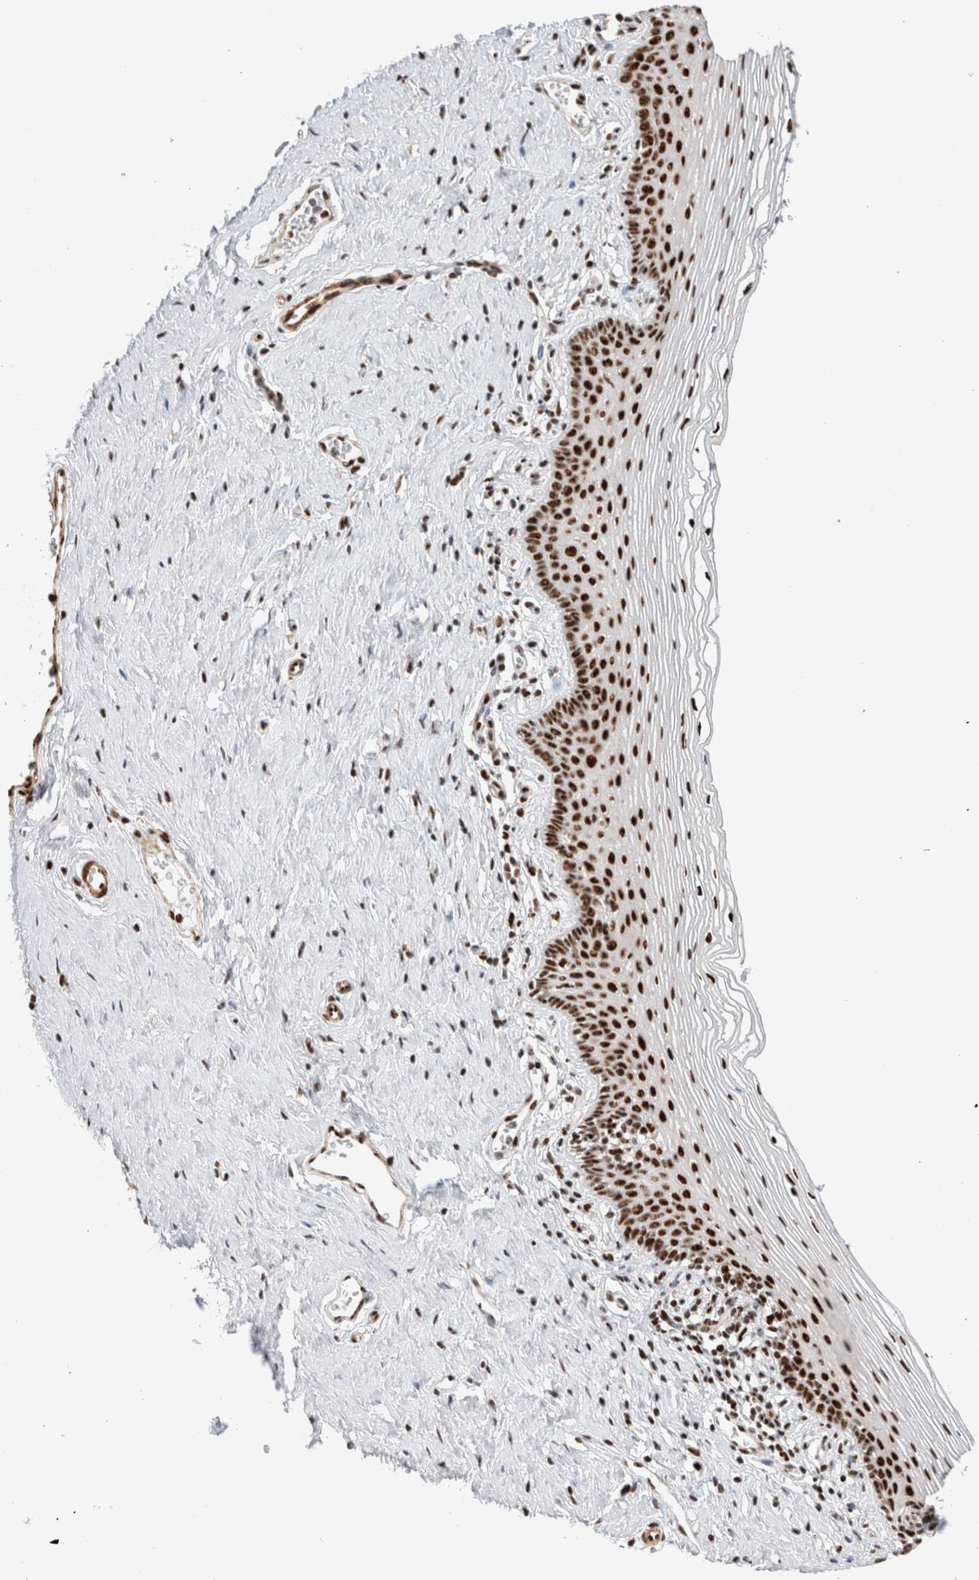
{"staining": {"intensity": "strong", "quantity": ">75%", "location": "nuclear"}, "tissue": "vagina", "cell_type": "Squamous epithelial cells", "image_type": "normal", "snomed": [{"axis": "morphology", "description": "Normal tissue, NOS"}, {"axis": "topography", "description": "Vagina"}], "caption": "This micrograph shows IHC staining of unremarkable vagina, with high strong nuclear staining in approximately >75% of squamous epithelial cells.", "gene": "ID3", "patient": {"sex": "female", "age": 32}}